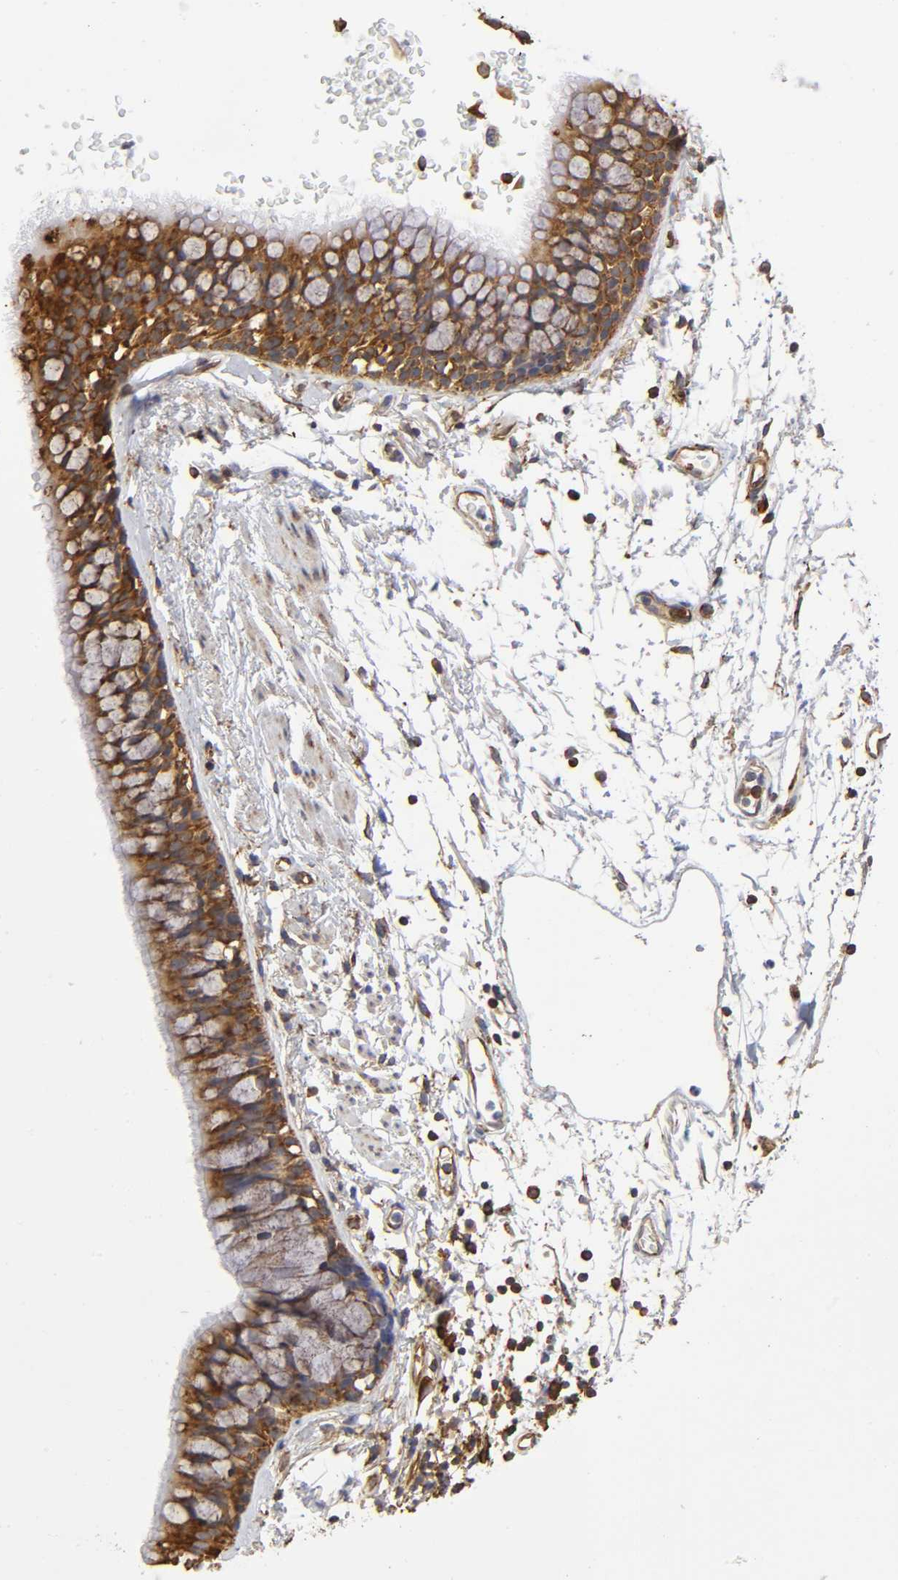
{"staining": {"intensity": "strong", "quantity": ">75%", "location": "cytoplasmic/membranous"}, "tissue": "bronchus", "cell_type": "Respiratory epithelial cells", "image_type": "normal", "snomed": [{"axis": "morphology", "description": "Normal tissue, NOS"}, {"axis": "topography", "description": "Bronchus"}], "caption": "DAB (3,3'-diaminobenzidine) immunohistochemical staining of unremarkable bronchus reveals strong cytoplasmic/membranous protein staining in approximately >75% of respiratory epithelial cells.", "gene": "RPL14", "patient": {"sex": "female", "age": 73}}